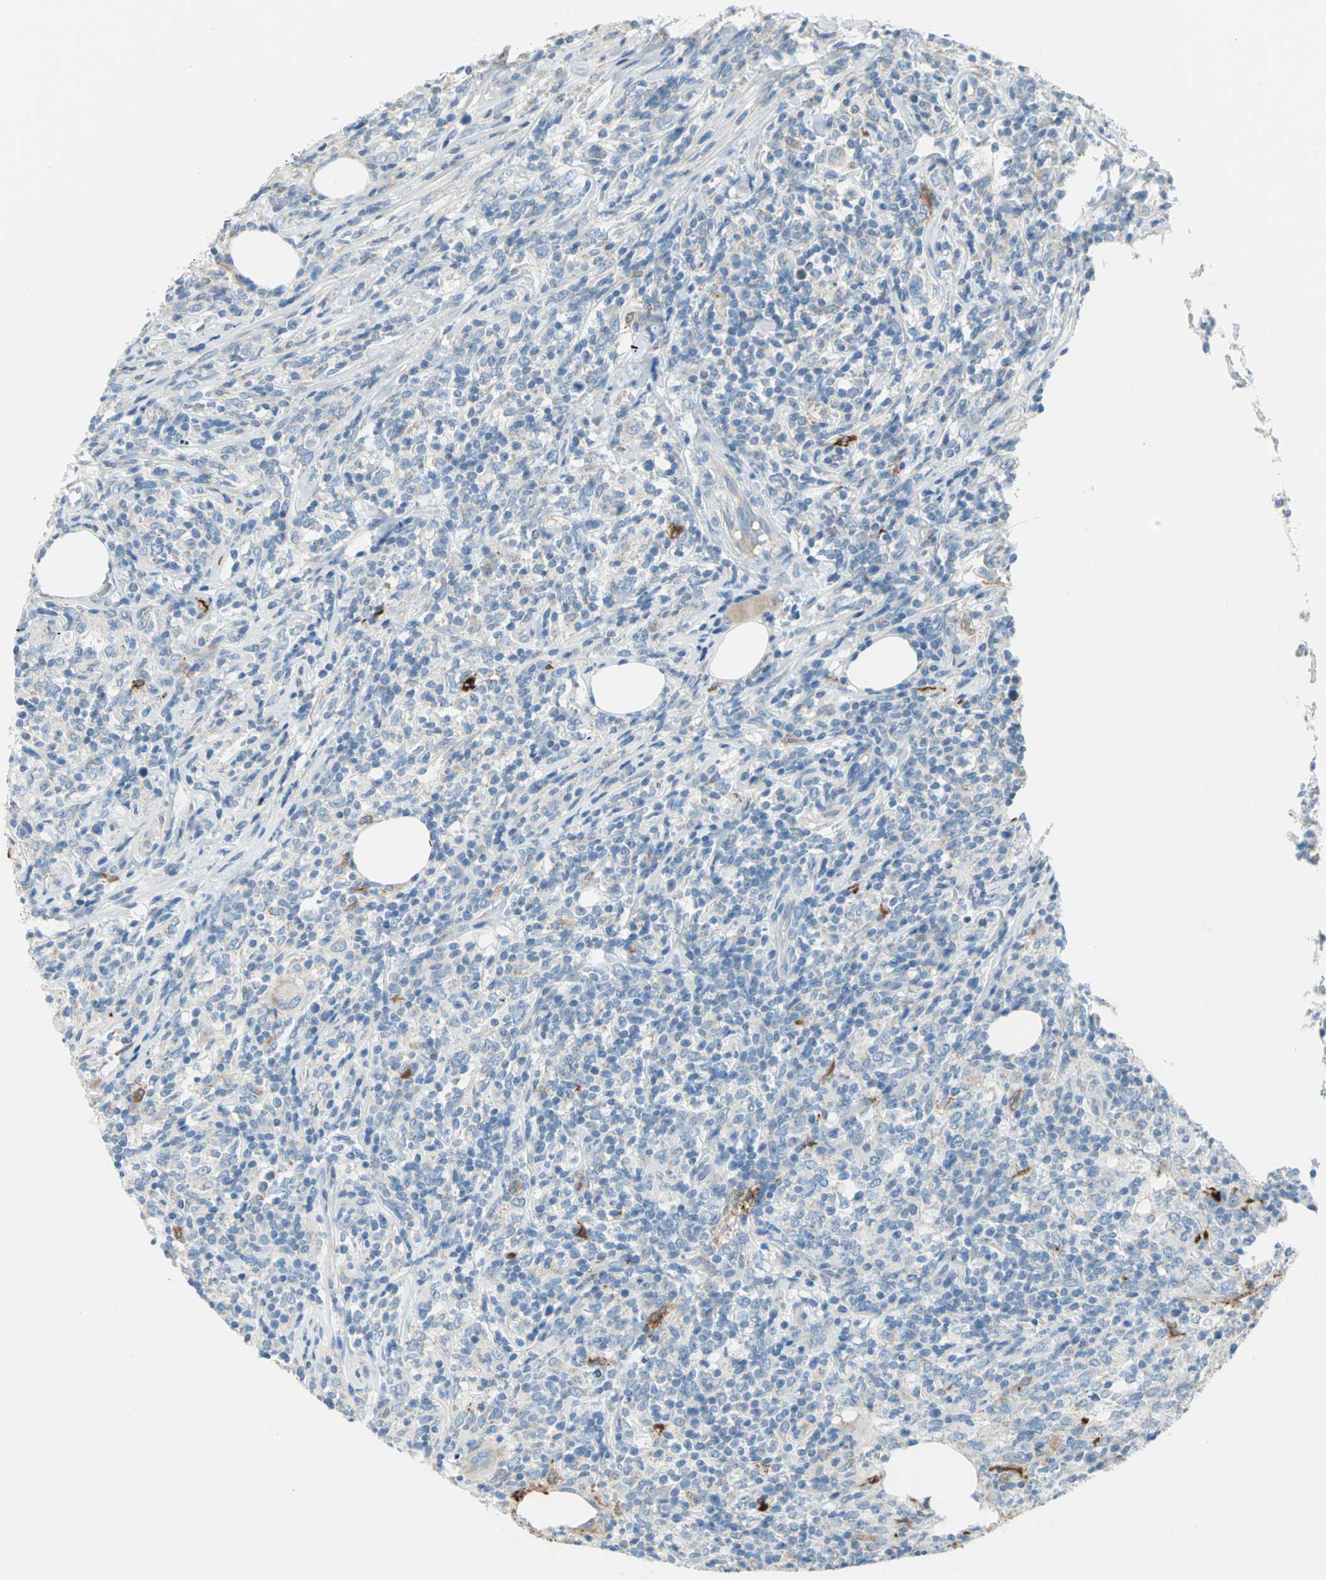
{"staining": {"intensity": "negative", "quantity": "none", "location": "none"}, "tissue": "lymphoma", "cell_type": "Tumor cells", "image_type": "cancer", "snomed": [{"axis": "morphology", "description": "Malignant lymphoma, non-Hodgkin's type, High grade"}, {"axis": "topography", "description": "Lymph node"}], "caption": "The immunohistochemistry histopathology image has no significant positivity in tumor cells of lymphoma tissue.", "gene": "ALOX15", "patient": {"sex": "female", "age": 84}}